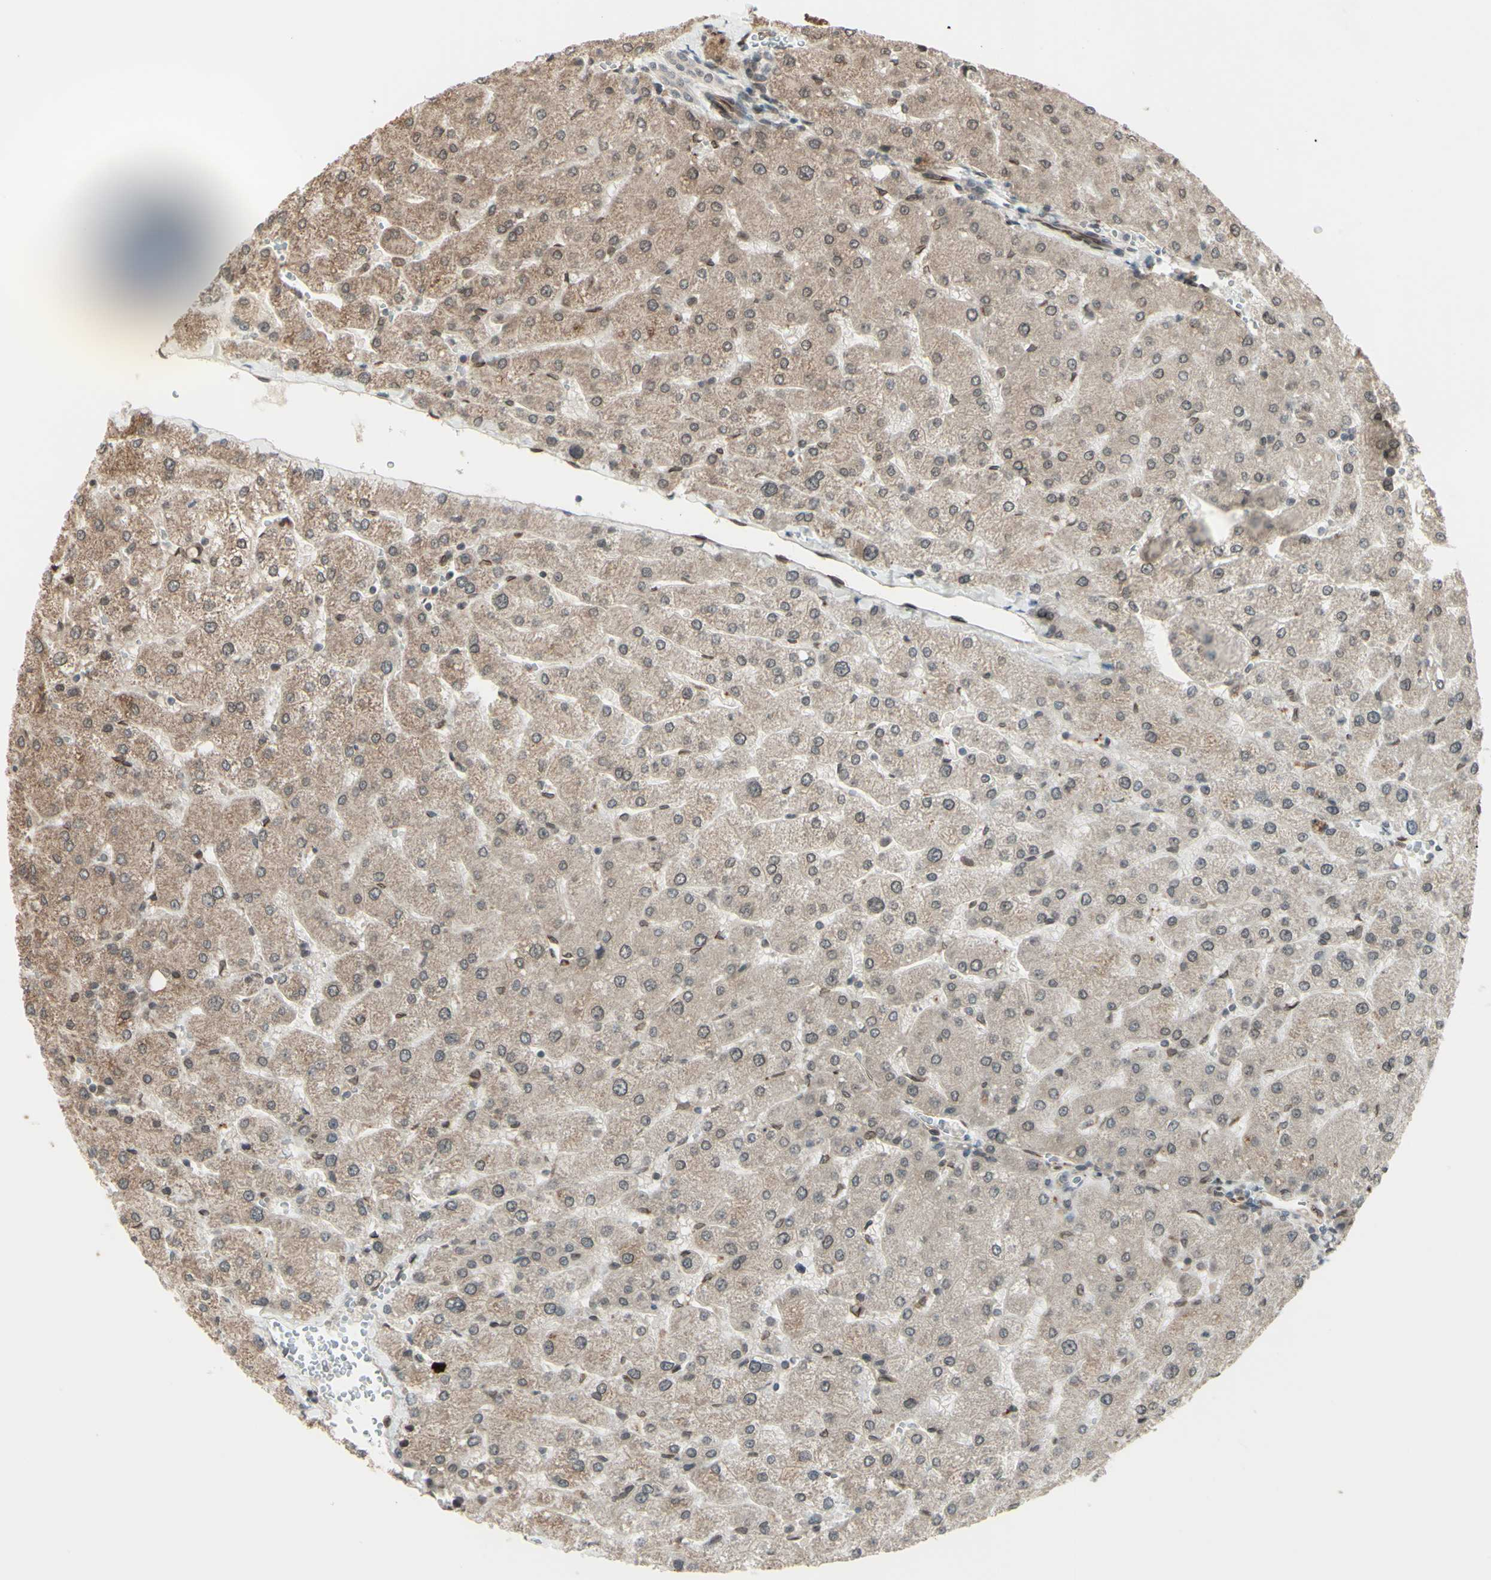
{"staining": {"intensity": "weak", "quantity": ">75%", "location": "cytoplasmic/membranous"}, "tissue": "liver", "cell_type": "Cholangiocytes", "image_type": "normal", "snomed": [{"axis": "morphology", "description": "Normal tissue, NOS"}, {"axis": "topography", "description": "Liver"}], "caption": "Benign liver reveals weak cytoplasmic/membranous expression in approximately >75% of cholangiocytes The staining was performed using DAB to visualize the protein expression in brown, while the nuclei were stained in blue with hematoxylin (Magnification: 20x)..", "gene": "MLF2", "patient": {"sex": "male", "age": 55}}